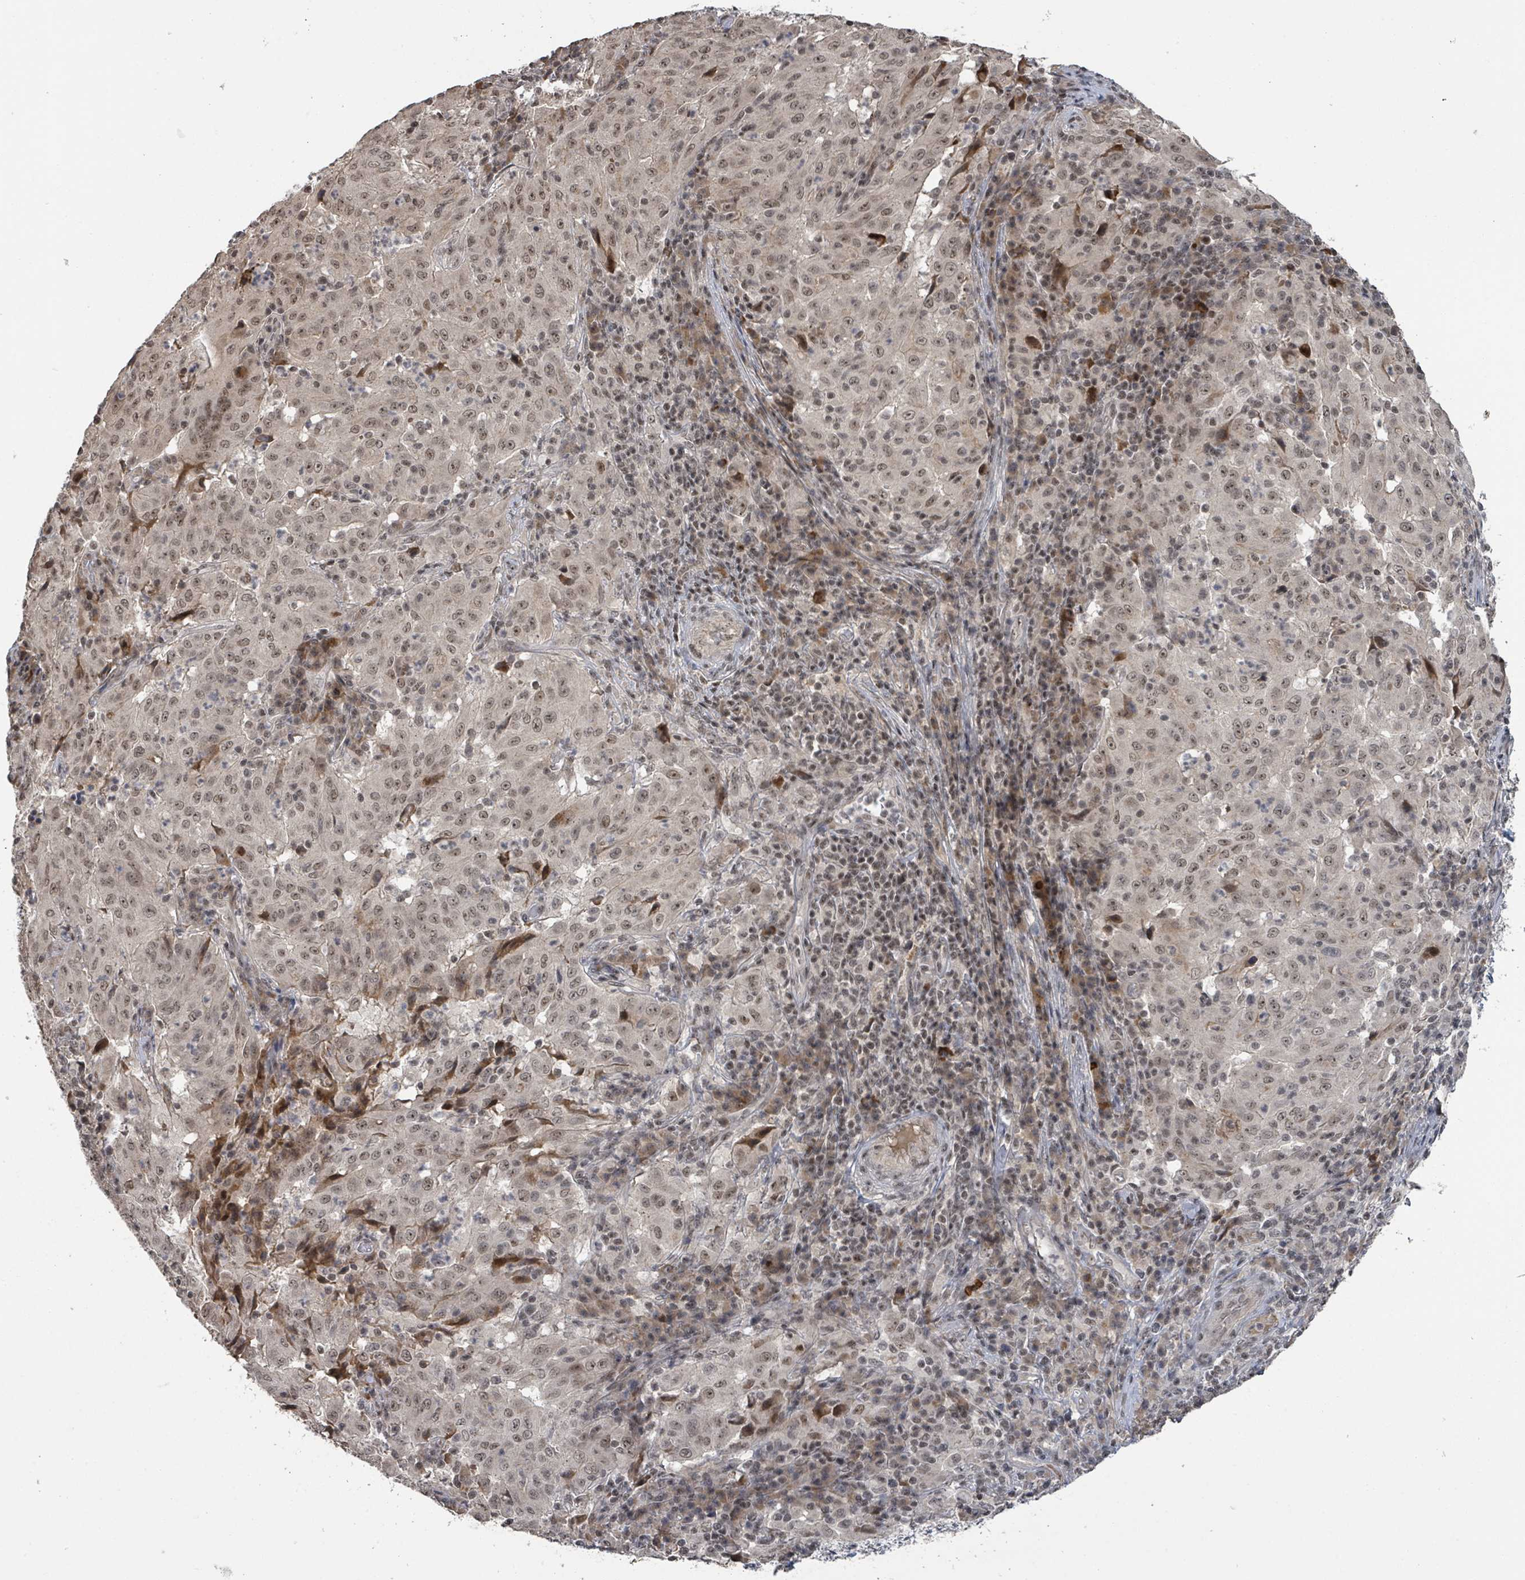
{"staining": {"intensity": "weak", "quantity": ">75%", "location": "nuclear"}, "tissue": "pancreatic cancer", "cell_type": "Tumor cells", "image_type": "cancer", "snomed": [{"axis": "morphology", "description": "Adenocarcinoma, NOS"}, {"axis": "topography", "description": "Pancreas"}], "caption": "This histopathology image demonstrates pancreatic adenocarcinoma stained with immunohistochemistry (IHC) to label a protein in brown. The nuclear of tumor cells show weak positivity for the protein. Nuclei are counter-stained blue.", "gene": "ZBTB14", "patient": {"sex": "male", "age": 63}}